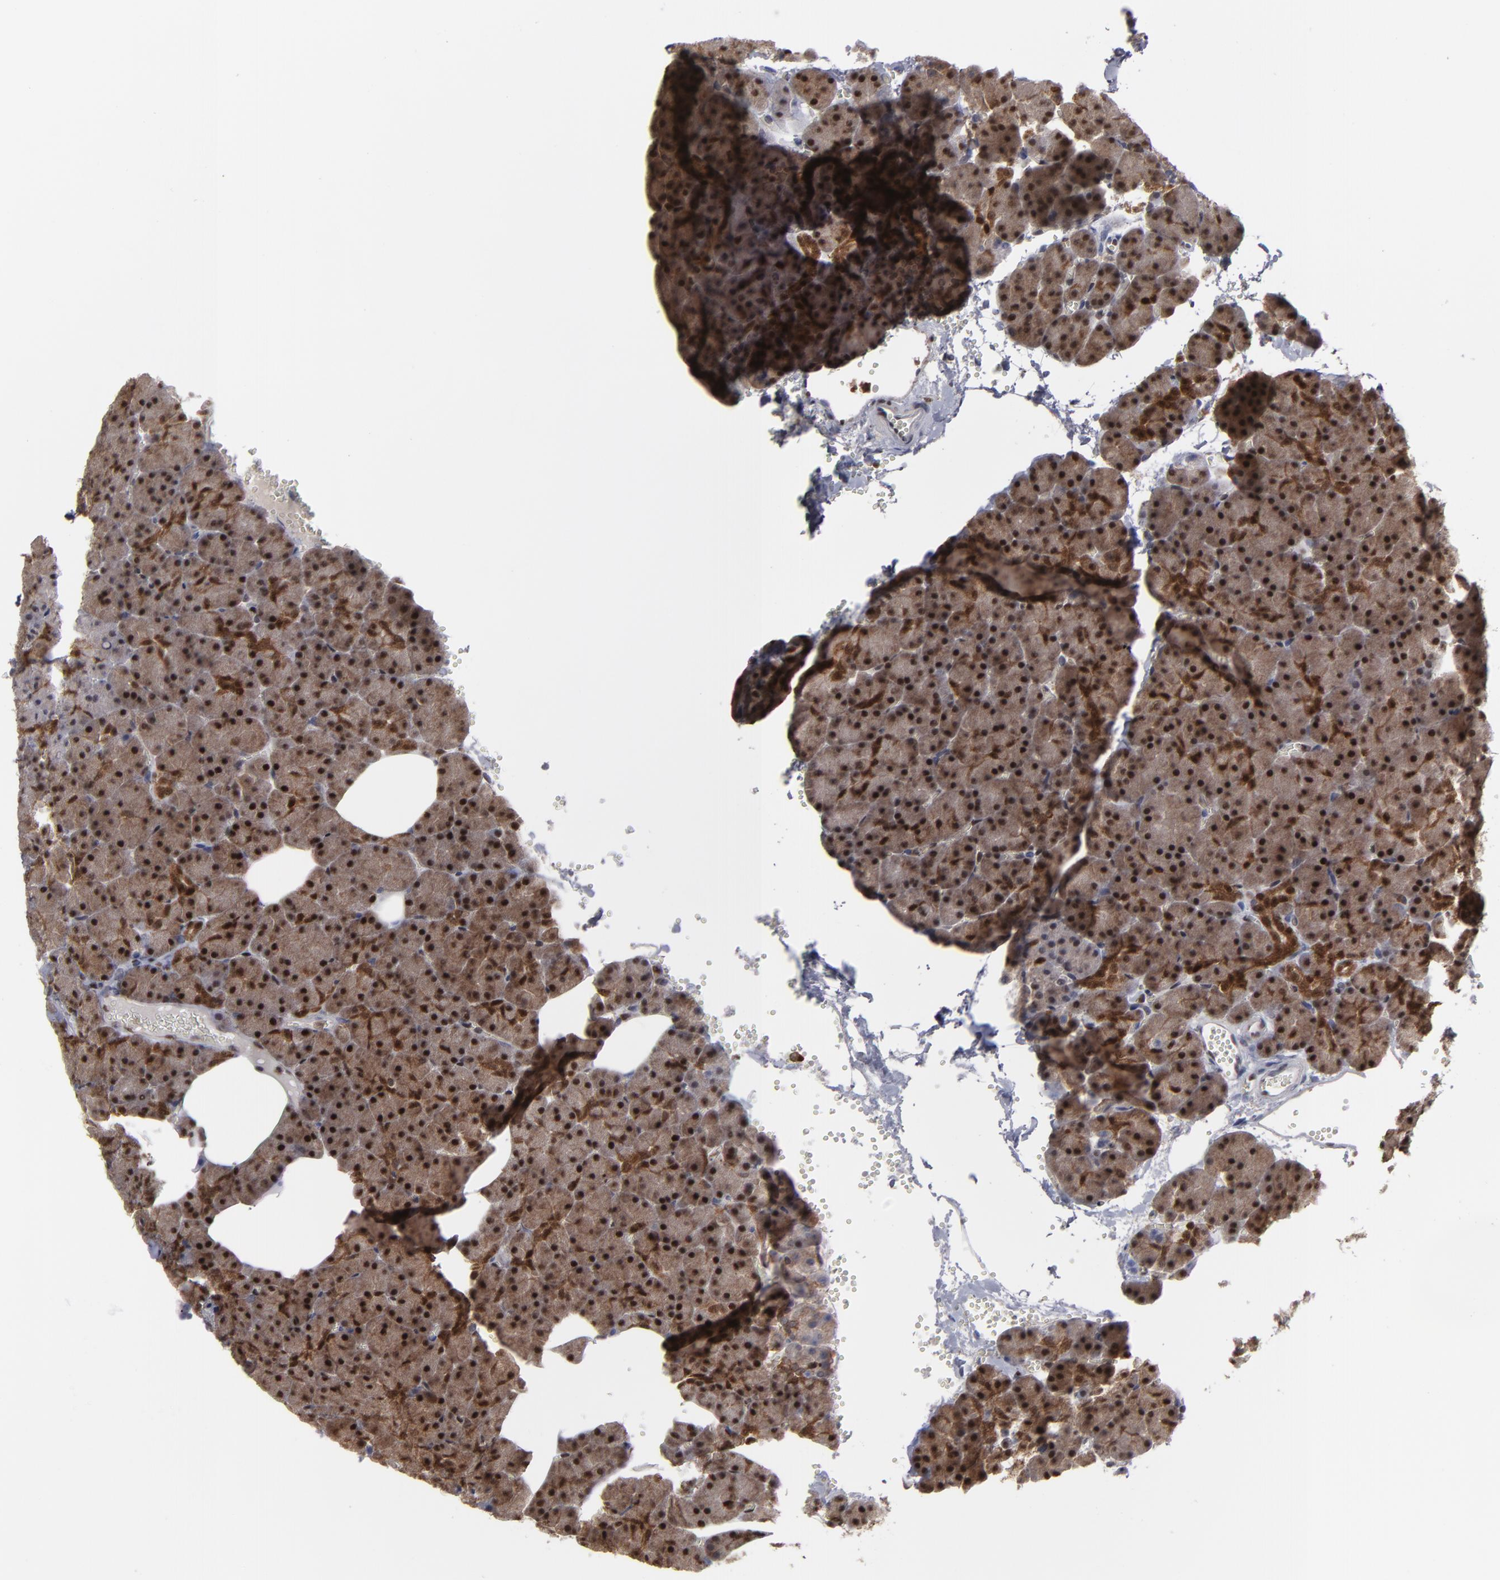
{"staining": {"intensity": "moderate", "quantity": ">75%", "location": "cytoplasmic/membranous,nuclear"}, "tissue": "pancreas", "cell_type": "Exocrine glandular cells", "image_type": "normal", "snomed": [{"axis": "morphology", "description": "Normal tissue, NOS"}, {"axis": "topography", "description": "Pancreas"}], "caption": "Immunohistochemical staining of unremarkable pancreas reveals >75% levels of moderate cytoplasmic/membranous,nuclear protein staining in about >75% of exocrine glandular cells.", "gene": "GSR", "patient": {"sex": "female", "age": 35}}